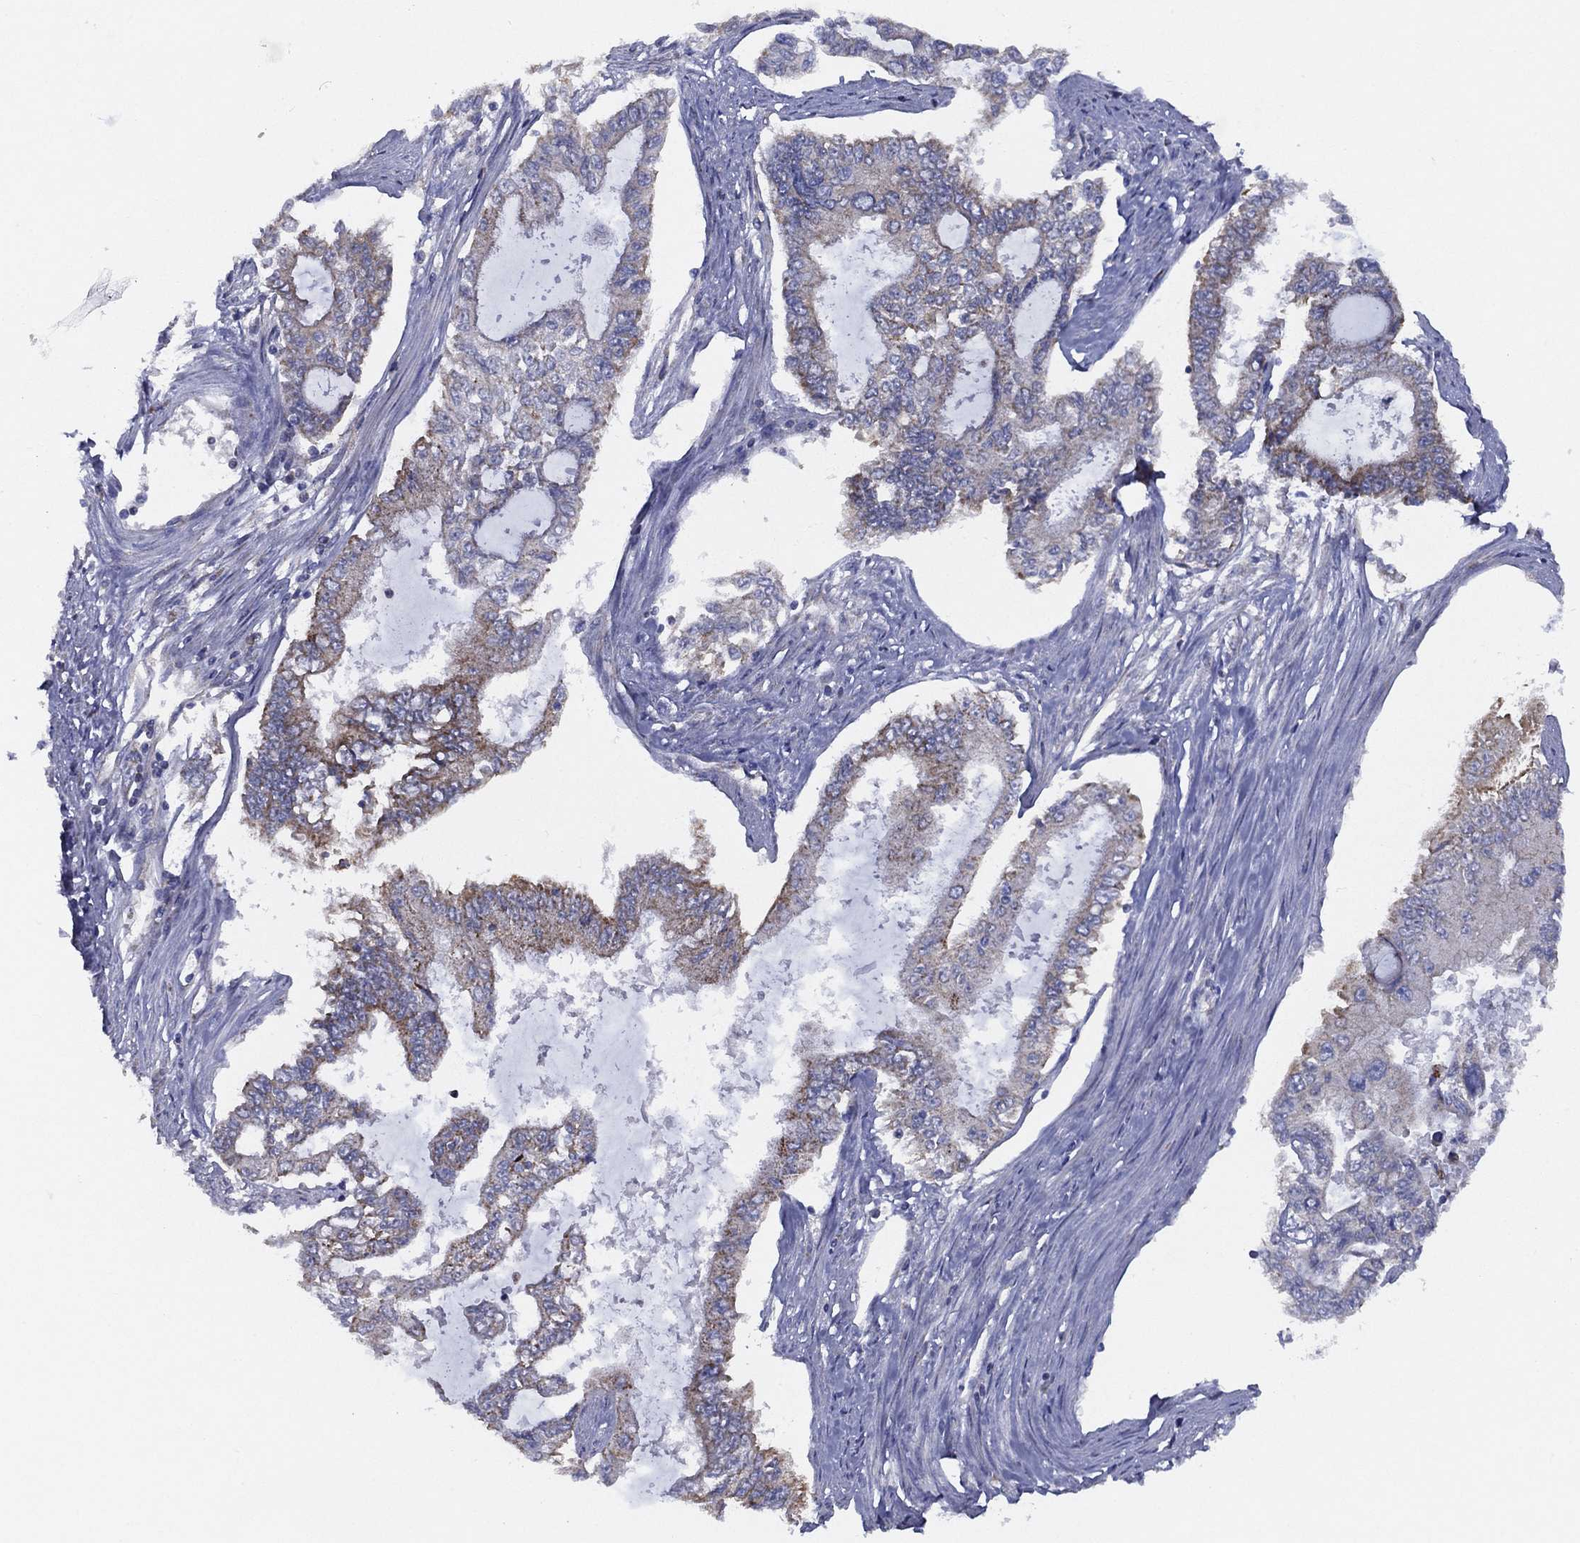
{"staining": {"intensity": "weak", "quantity": "<25%", "location": "cytoplasmic/membranous"}, "tissue": "endometrial cancer", "cell_type": "Tumor cells", "image_type": "cancer", "snomed": [{"axis": "morphology", "description": "Adenocarcinoma, NOS"}, {"axis": "topography", "description": "Uterus"}], "caption": "Tumor cells are negative for protein expression in human adenocarcinoma (endometrial).", "gene": "ZNF223", "patient": {"sex": "female", "age": 59}}